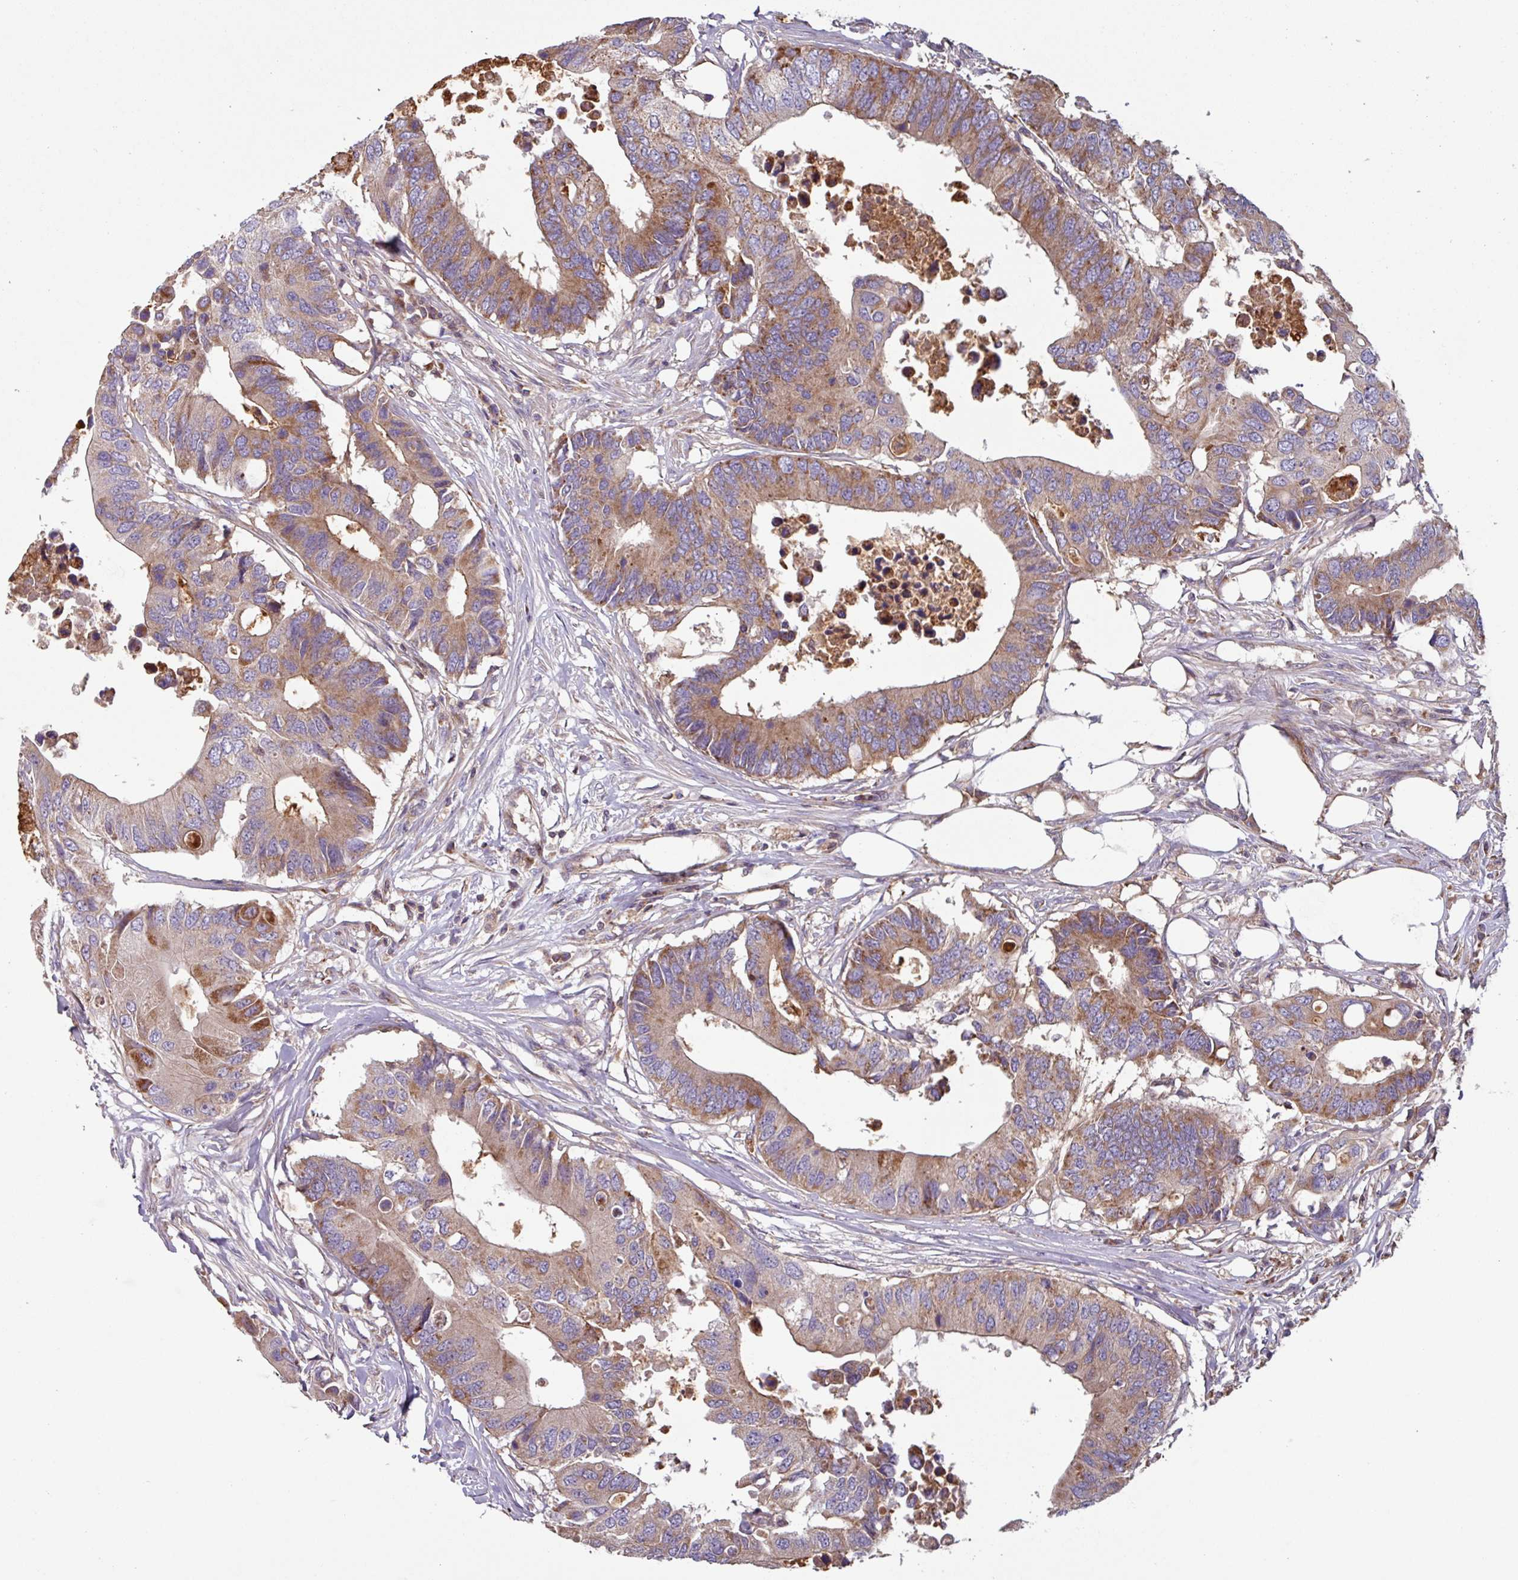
{"staining": {"intensity": "moderate", "quantity": ">75%", "location": "cytoplasmic/membranous"}, "tissue": "colorectal cancer", "cell_type": "Tumor cells", "image_type": "cancer", "snomed": [{"axis": "morphology", "description": "Adenocarcinoma, NOS"}, {"axis": "topography", "description": "Colon"}], "caption": "High-magnification brightfield microscopy of colorectal cancer (adenocarcinoma) stained with DAB (brown) and counterstained with hematoxylin (blue). tumor cells exhibit moderate cytoplasmic/membranous expression is appreciated in approximately>75% of cells.", "gene": "PLEKHD1", "patient": {"sex": "male", "age": 71}}